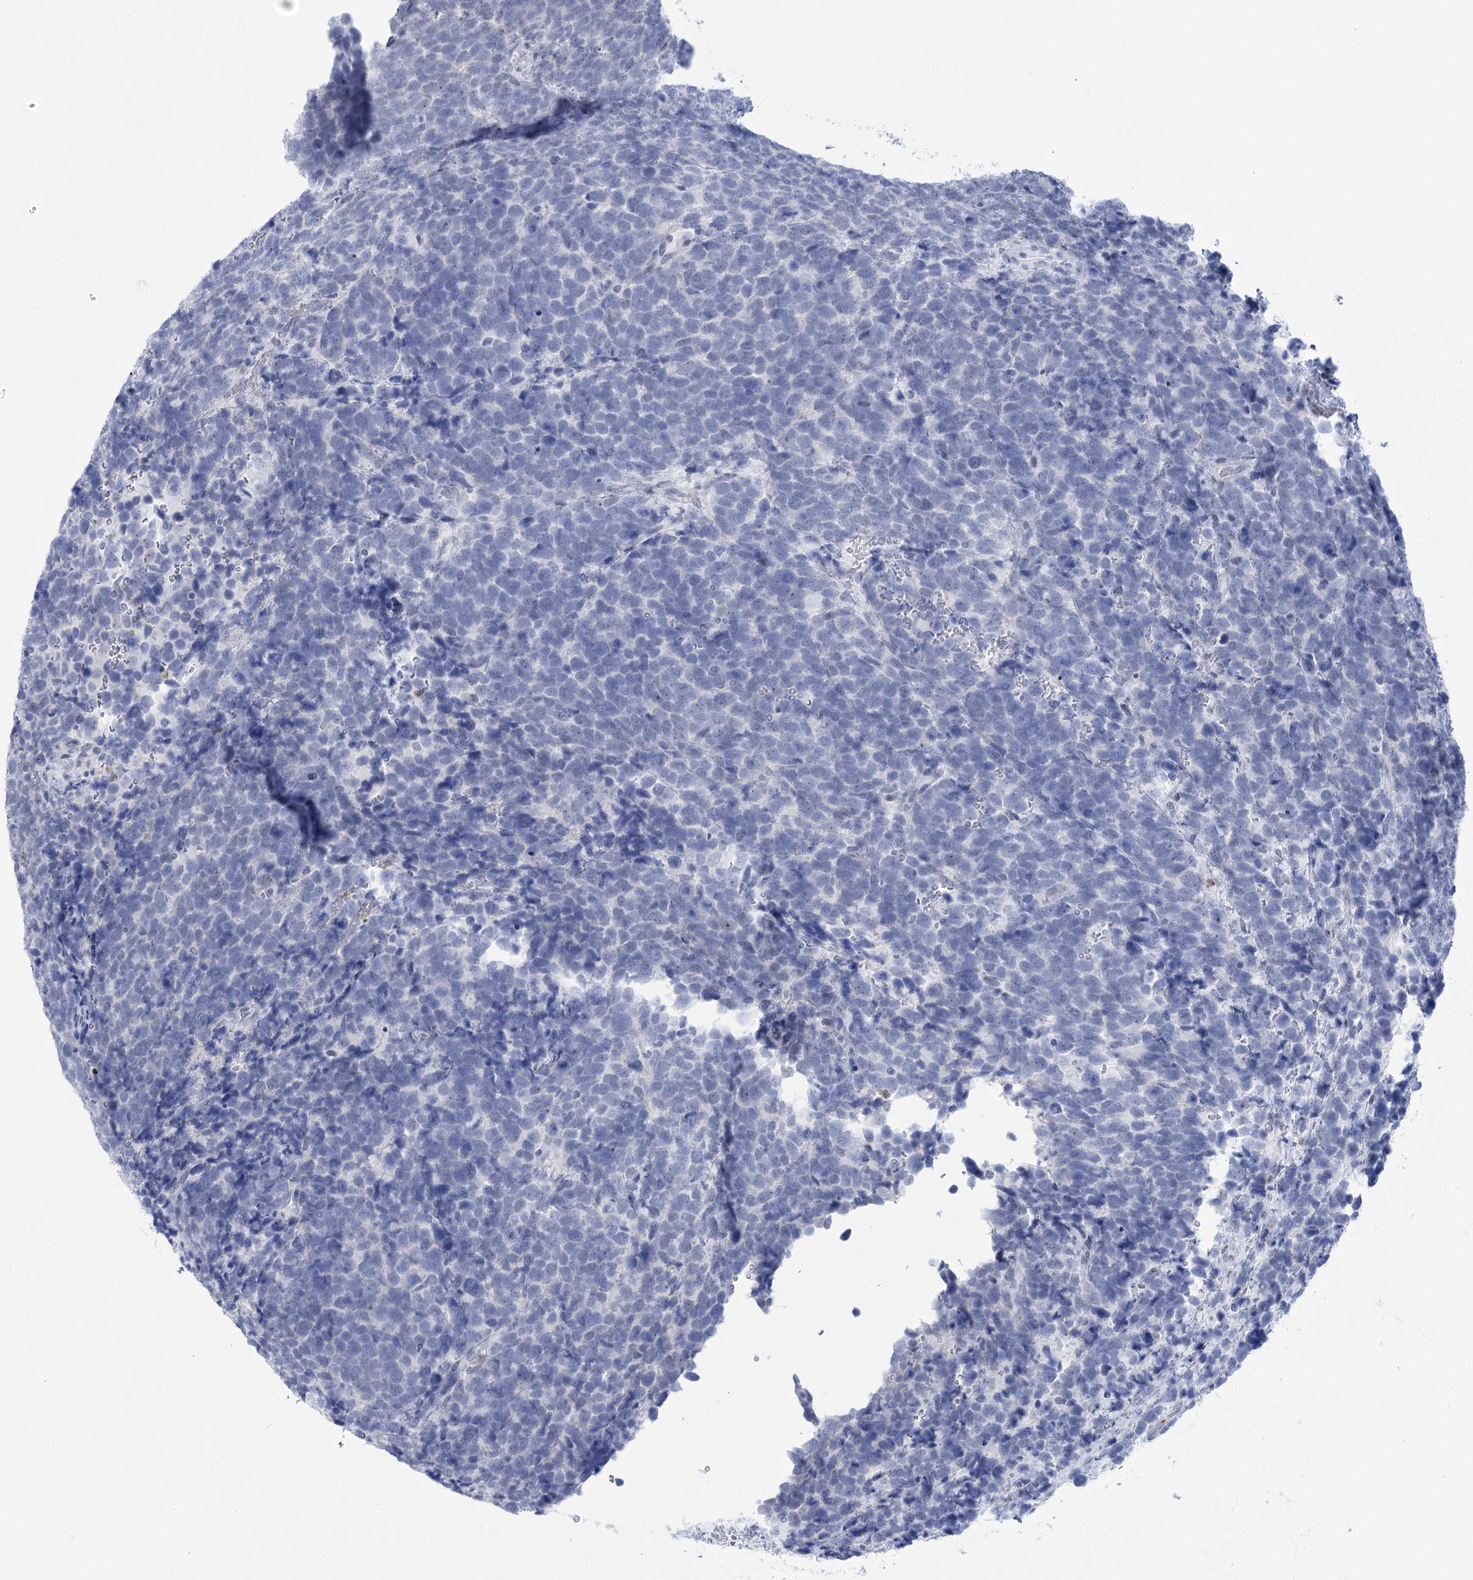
{"staining": {"intensity": "negative", "quantity": "none", "location": "none"}, "tissue": "urothelial cancer", "cell_type": "Tumor cells", "image_type": "cancer", "snomed": [{"axis": "morphology", "description": "Urothelial carcinoma, High grade"}, {"axis": "topography", "description": "Urinary bladder"}], "caption": "Histopathology image shows no protein expression in tumor cells of urothelial carcinoma (high-grade) tissue.", "gene": "HORMAD1", "patient": {"sex": "female", "age": 82}}